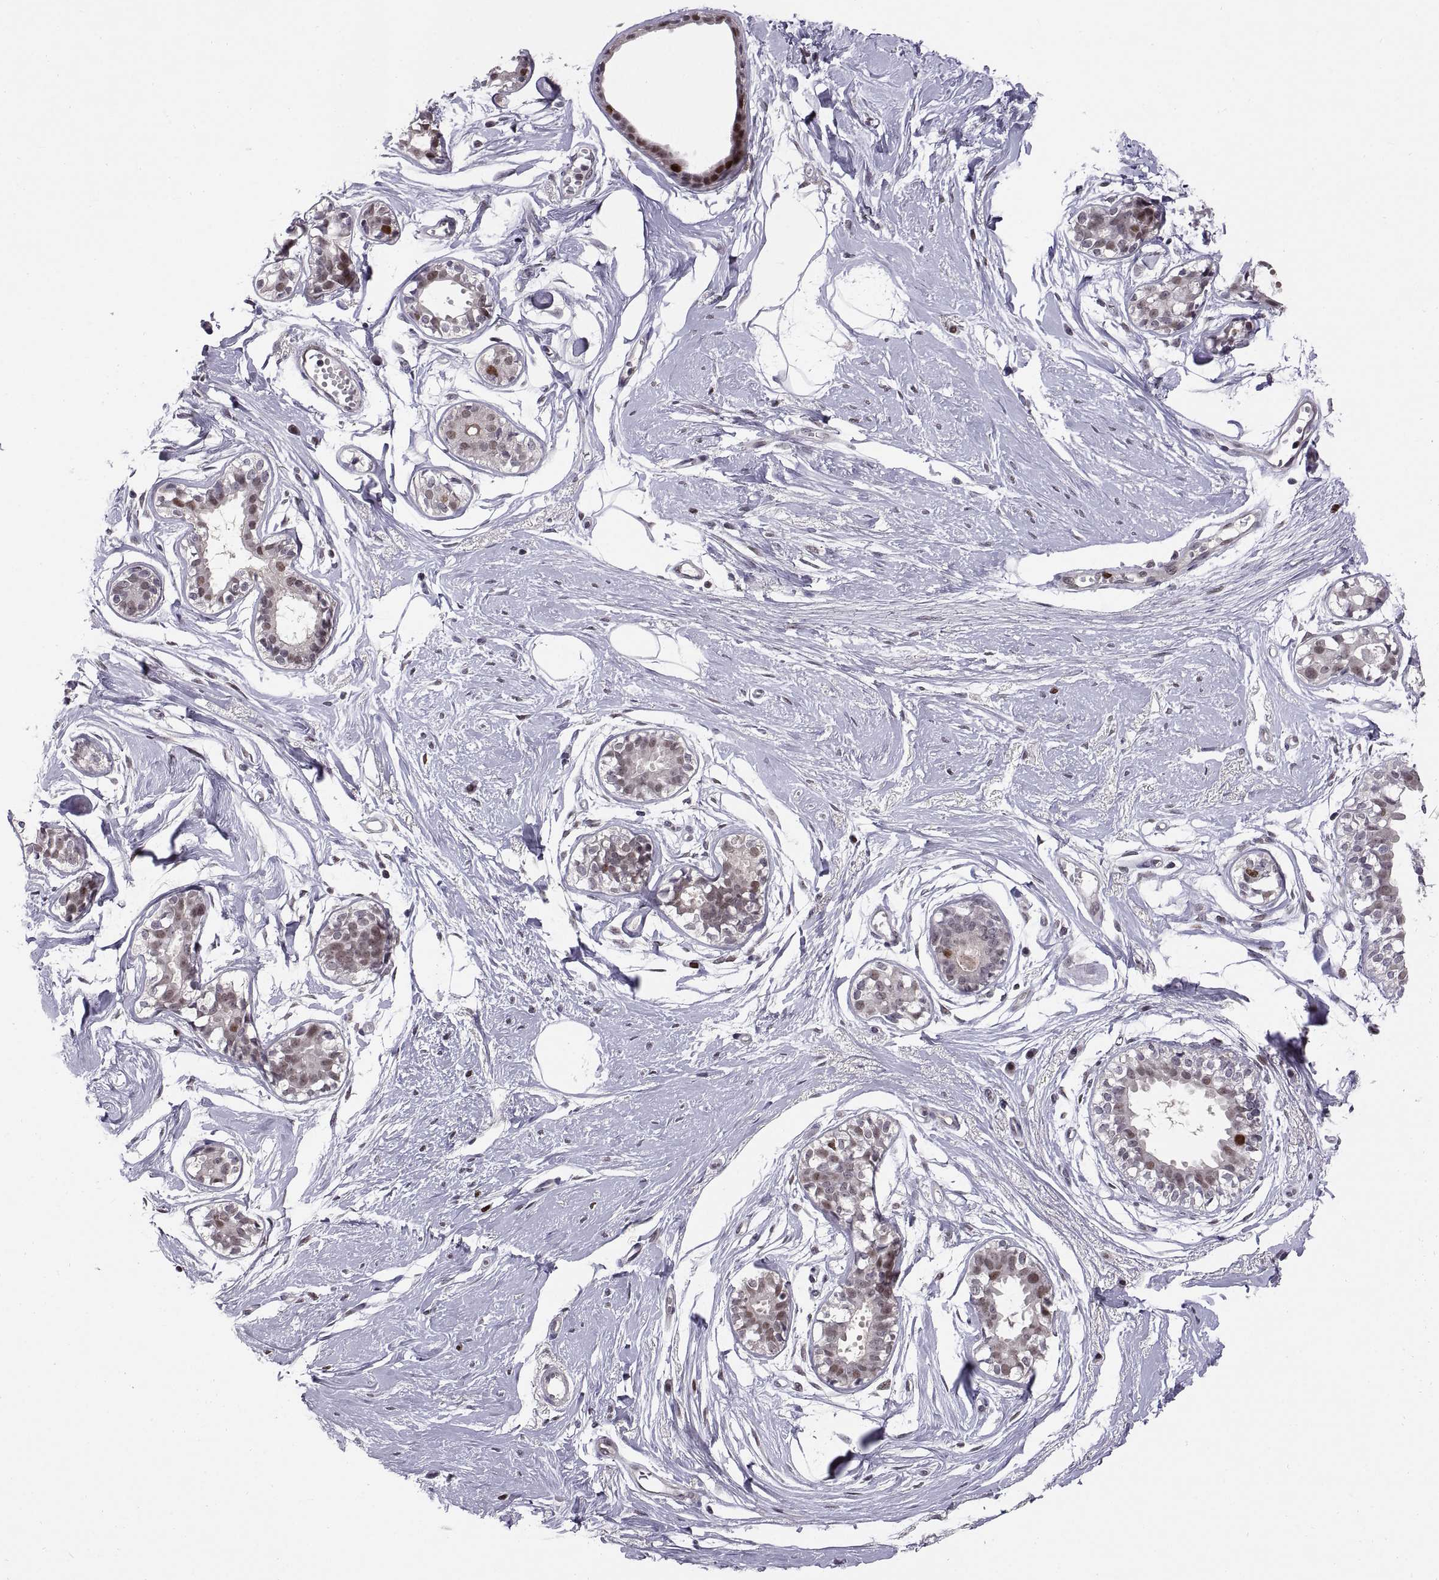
{"staining": {"intensity": "negative", "quantity": "none", "location": "none"}, "tissue": "breast", "cell_type": "Adipocytes", "image_type": "normal", "snomed": [{"axis": "morphology", "description": "Normal tissue, NOS"}, {"axis": "topography", "description": "Breast"}], "caption": "Immunohistochemistry (IHC) micrograph of benign breast: breast stained with DAB (3,3'-diaminobenzidine) displays no significant protein expression in adipocytes.", "gene": "CHFR", "patient": {"sex": "female", "age": 49}}